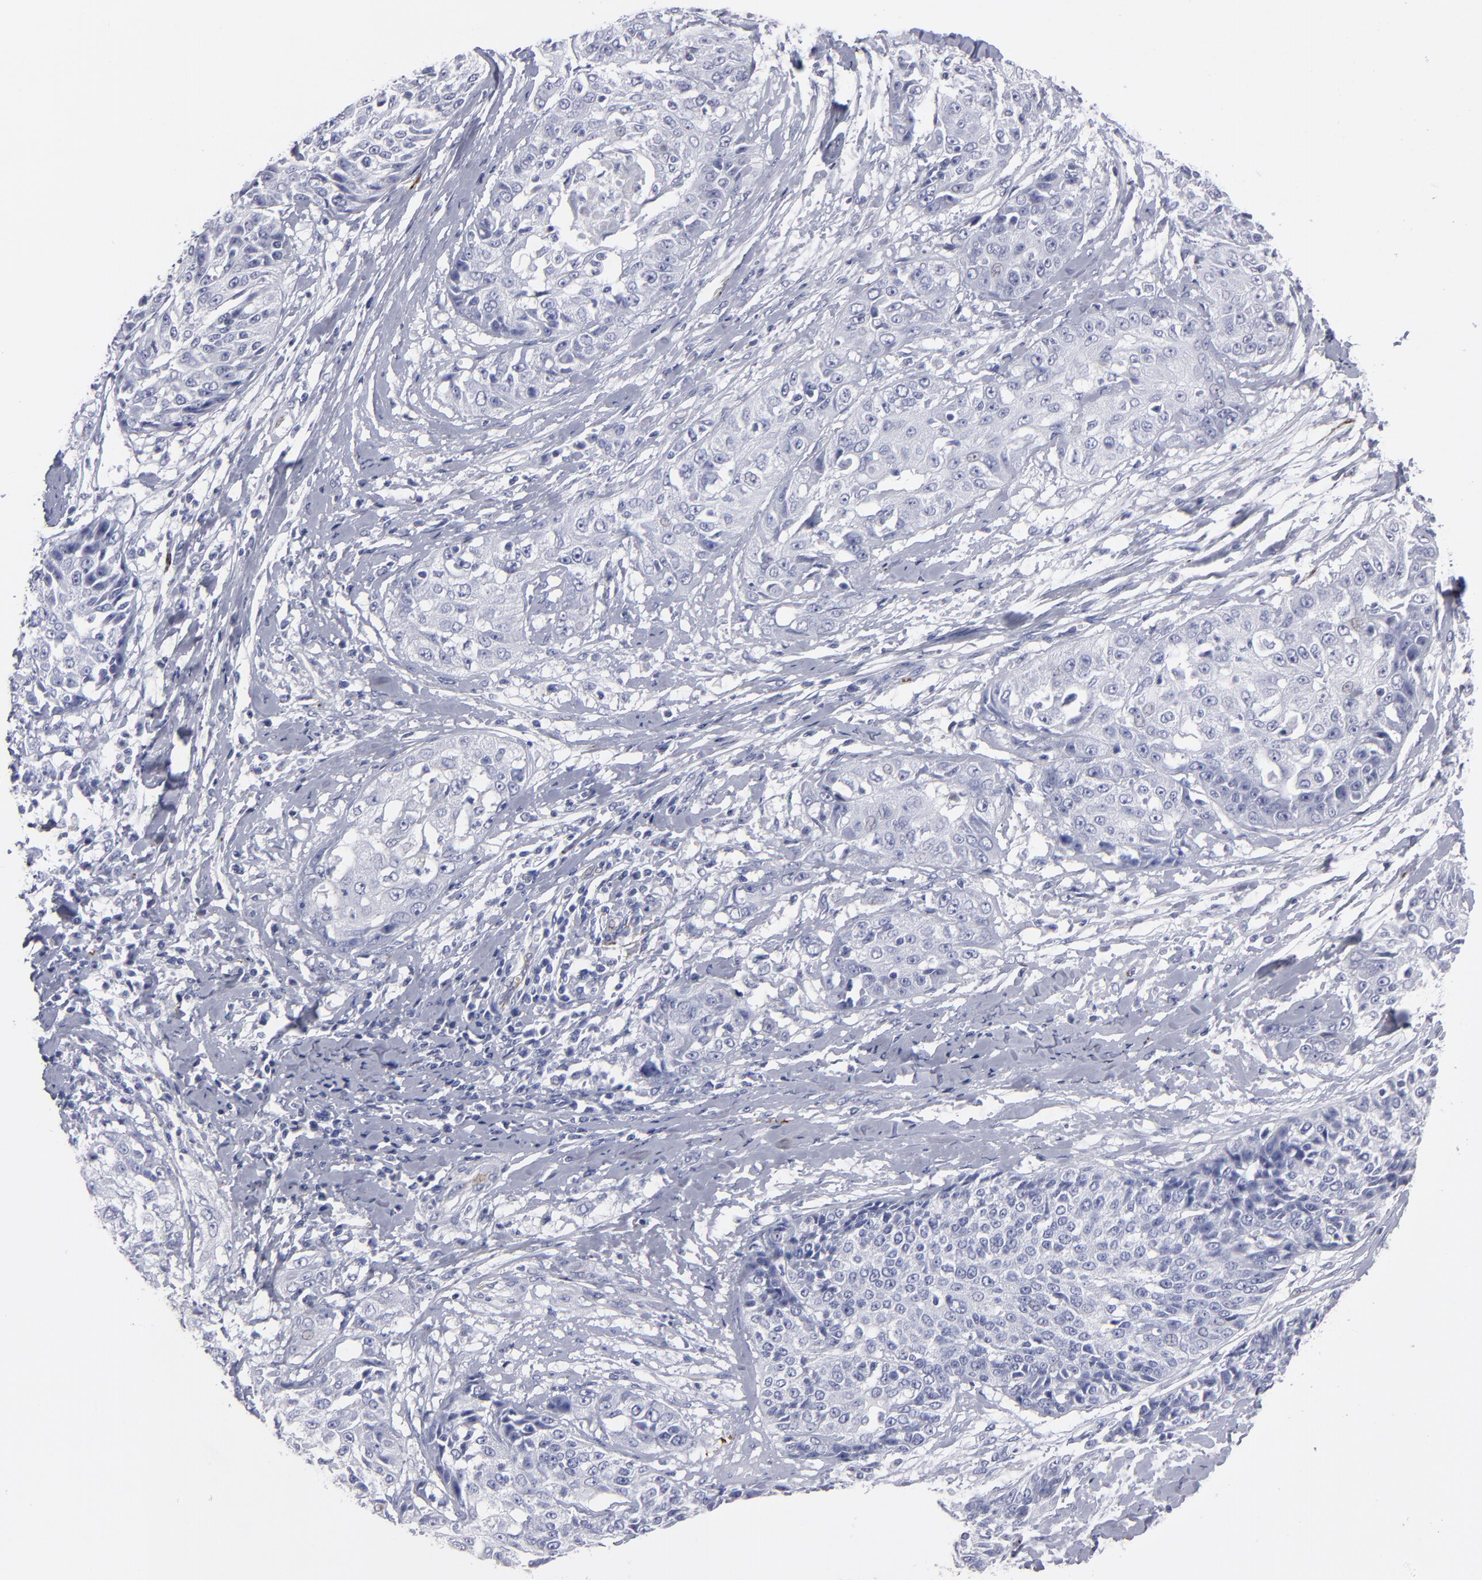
{"staining": {"intensity": "negative", "quantity": "none", "location": "none"}, "tissue": "cervical cancer", "cell_type": "Tumor cells", "image_type": "cancer", "snomed": [{"axis": "morphology", "description": "Squamous cell carcinoma, NOS"}, {"axis": "topography", "description": "Cervix"}], "caption": "Cervical cancer (squamous cell carcinoma) was stained to show a protein in brown. There is no significant staining in tumor cells. (DAB immunohistochemistry with hematoxylin counter stain).", "gene": "CADM3", "patient": {"sex": "female", "age": 64}}